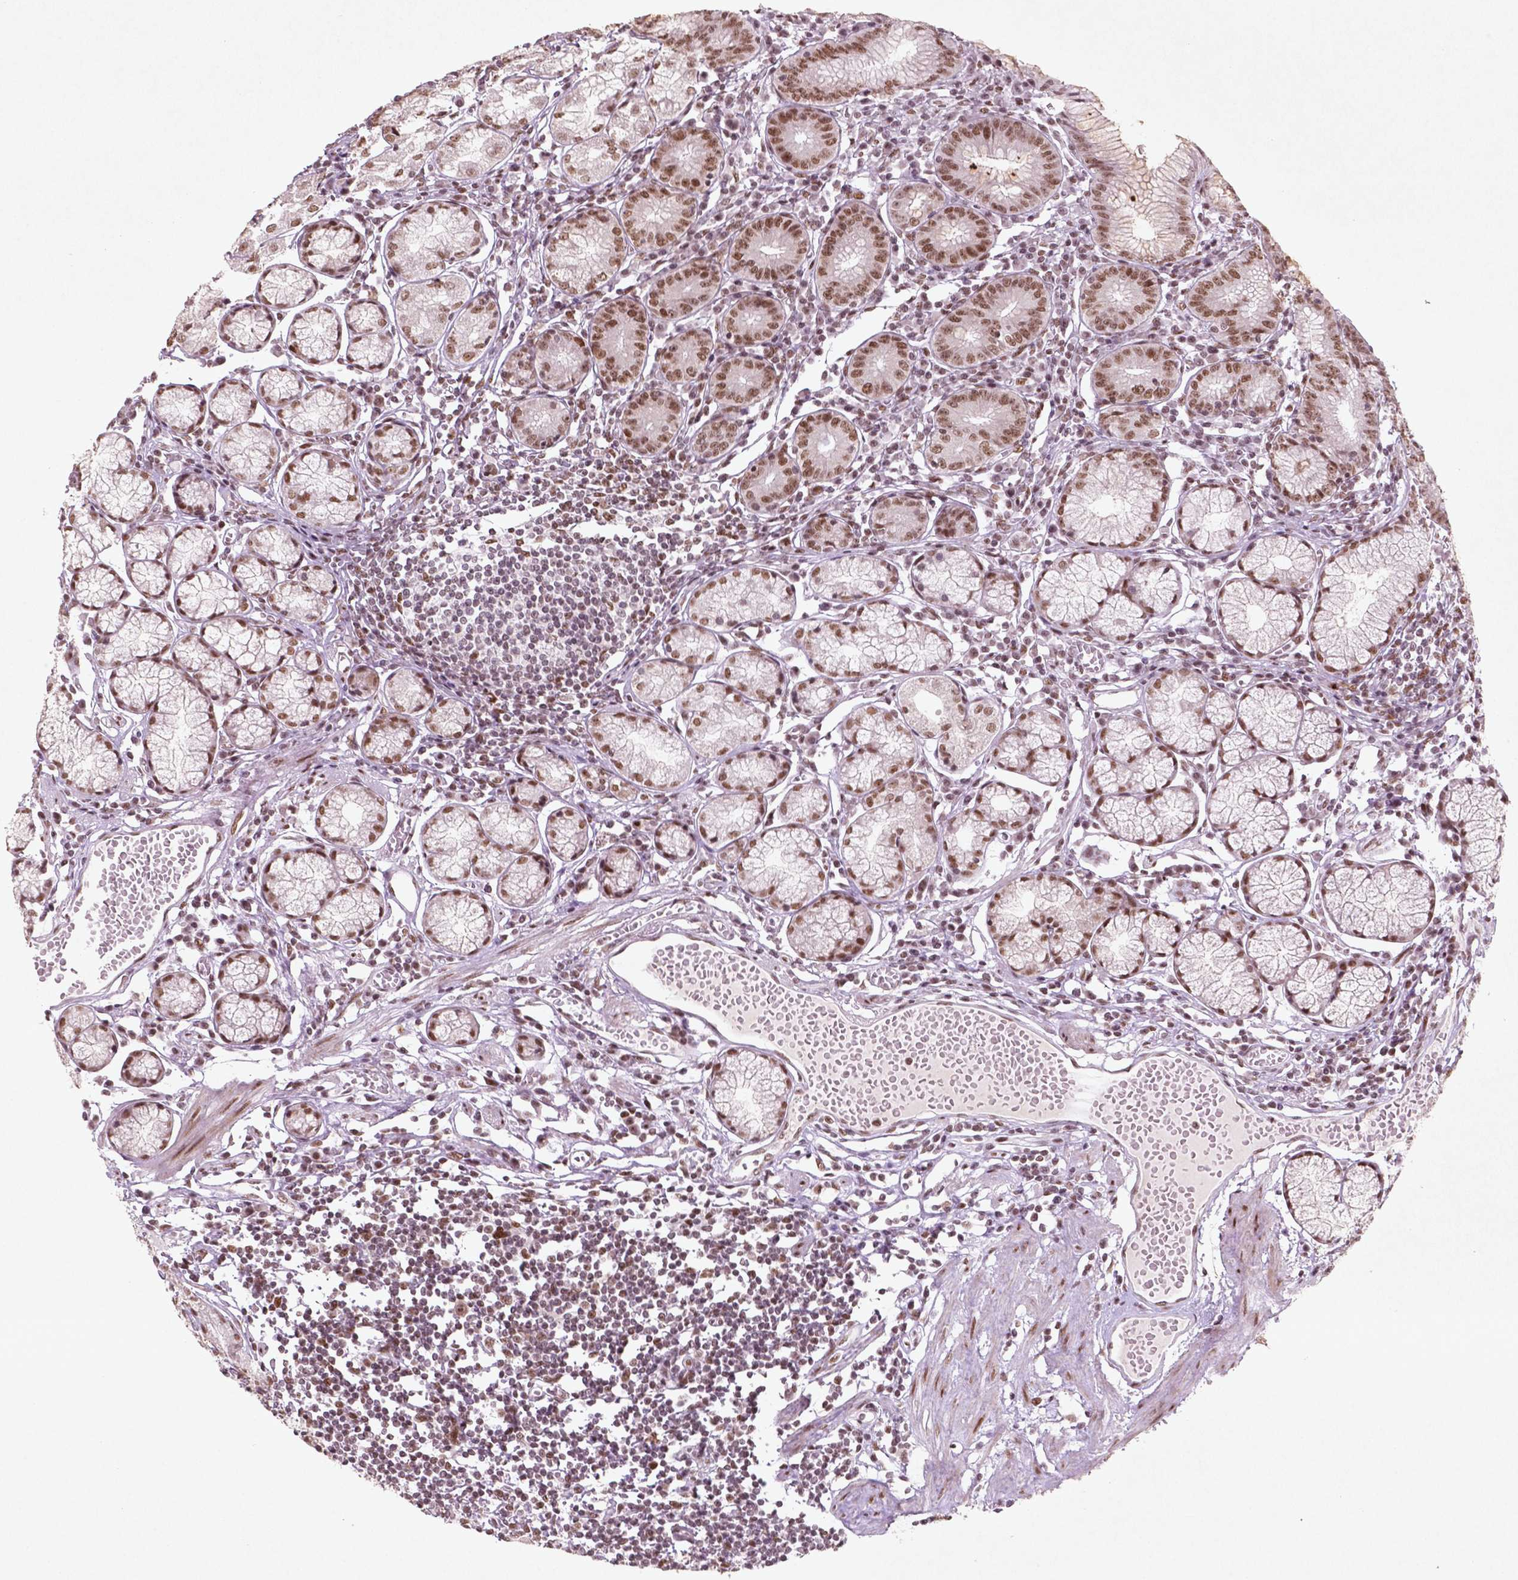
{"staining": {"intensity": "moderate", "quantity": ">75%", "location": "nuclear"}, "tissue": "stomach", "cell_type": "Glandular cells", "image_type": "normal", "snomed": [{"axis": "morphology", "description": "Normal tissue, NOS"}, {"axis": "topography", "description": "Stomach"}], "caption": "High-power microscopy captured an immunohistochemistry (IHC) micrograph of unremarkable stomach, revealing moderate nuclear expression in approximately >75% of glandular cells. (IHC, brightfield microscopy, high magnification).", "gene": "HMG20B", "patient": {"sex": "male", "age": 55}}